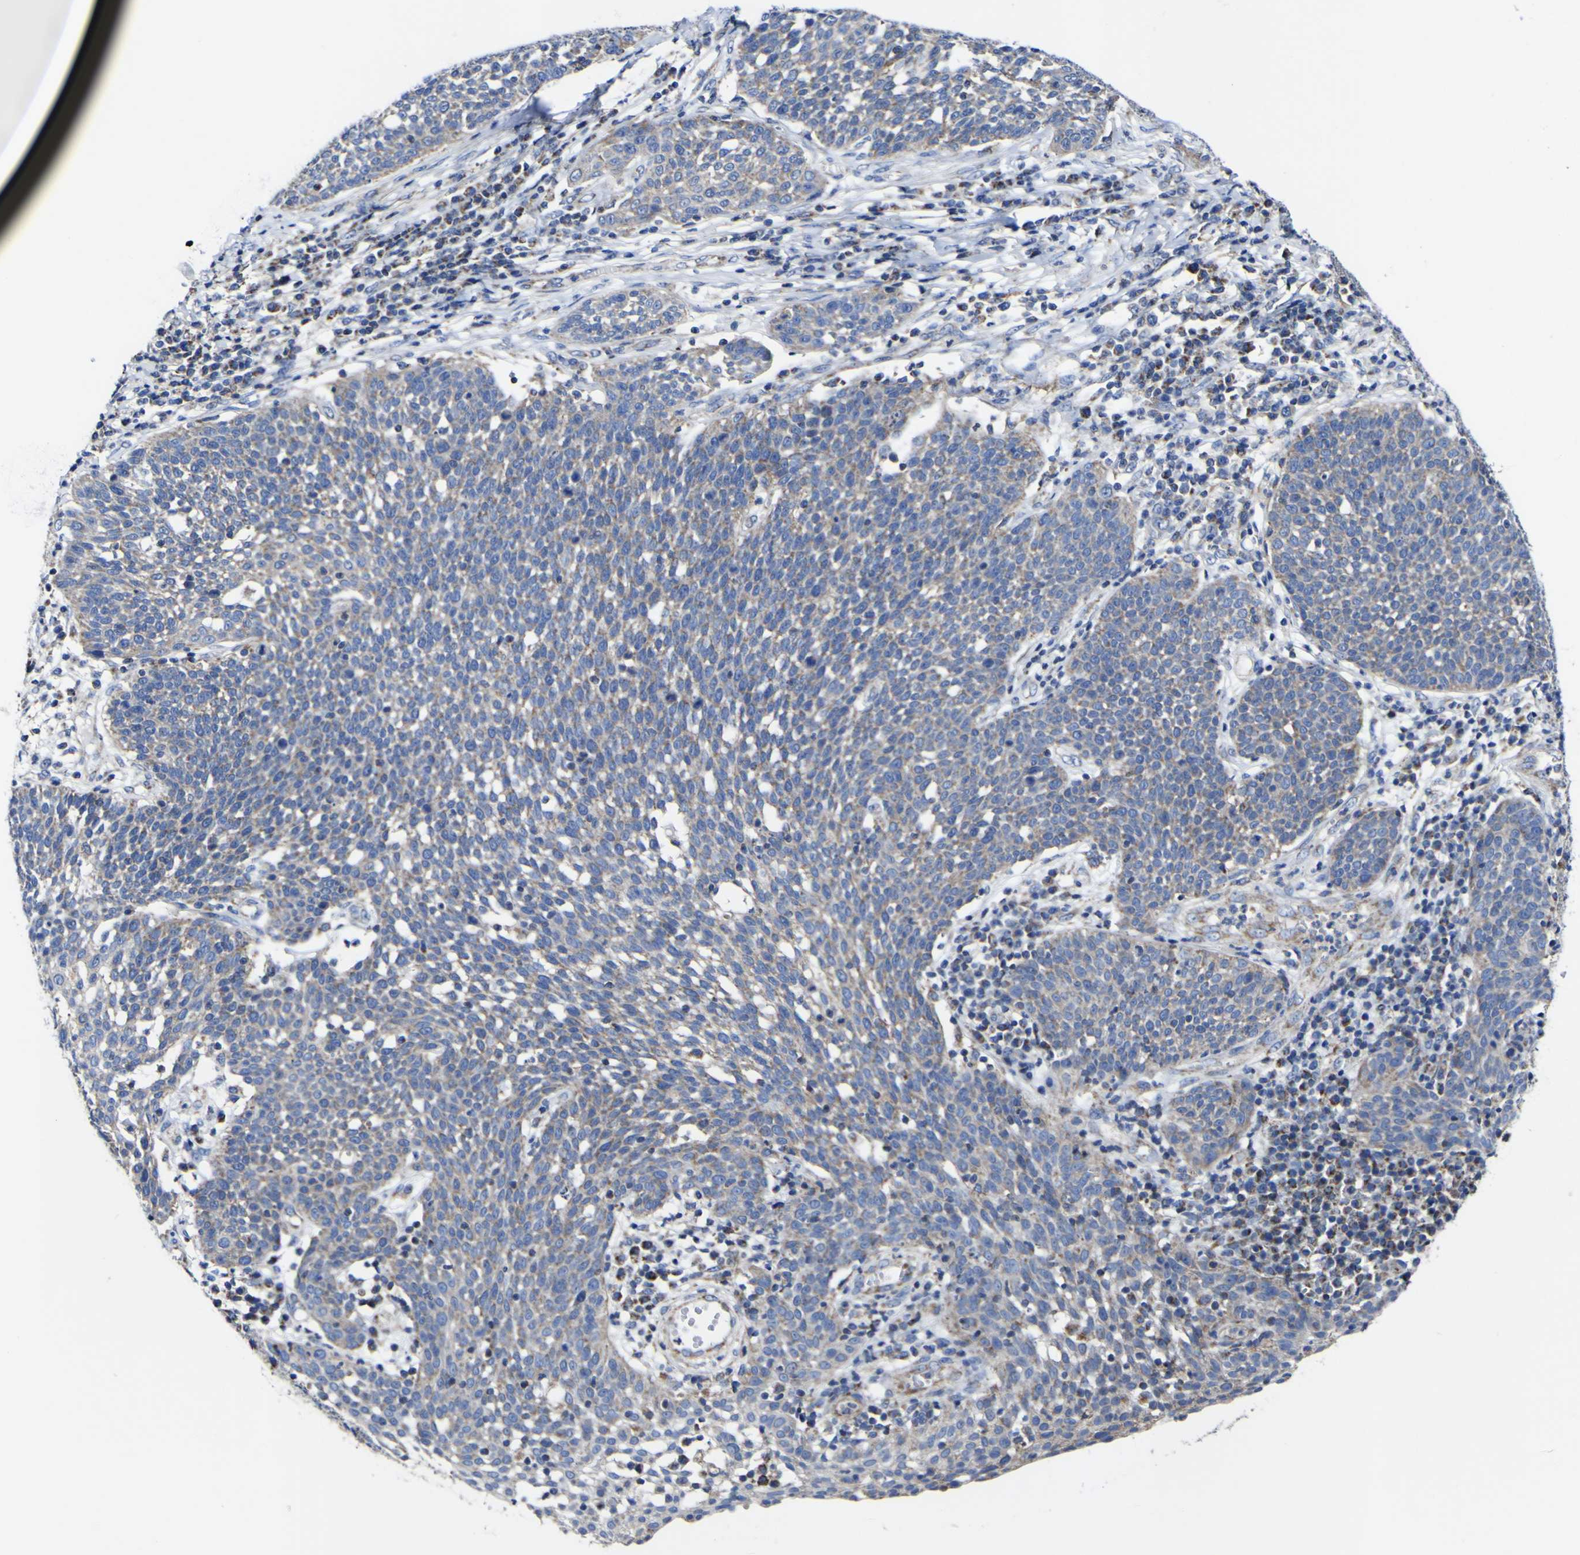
{"staining": {"intensity": "moderate", "quantity": ">75%", "location": "cytoplasmic/membranous"}, "tissue": "cervical cancer", "cell_type": "Tumor cells", "image_type": "cancer", "snomed": [{"axis": "morphology", "description": "Squamous cell carcinoma, NOS"}, {"axis": "topography", "description": "Cervix"}], "caption": "Immunohistochemistry (IHC) histopathology image of cervical cancer stained for a protein (brown), which reveals medium levels of moderate cytoplasmic/membranous staining in approximately >75% of tumor cells.", "gene": "CCDC90B", "patient": {"sex": "female", "age": 34}}